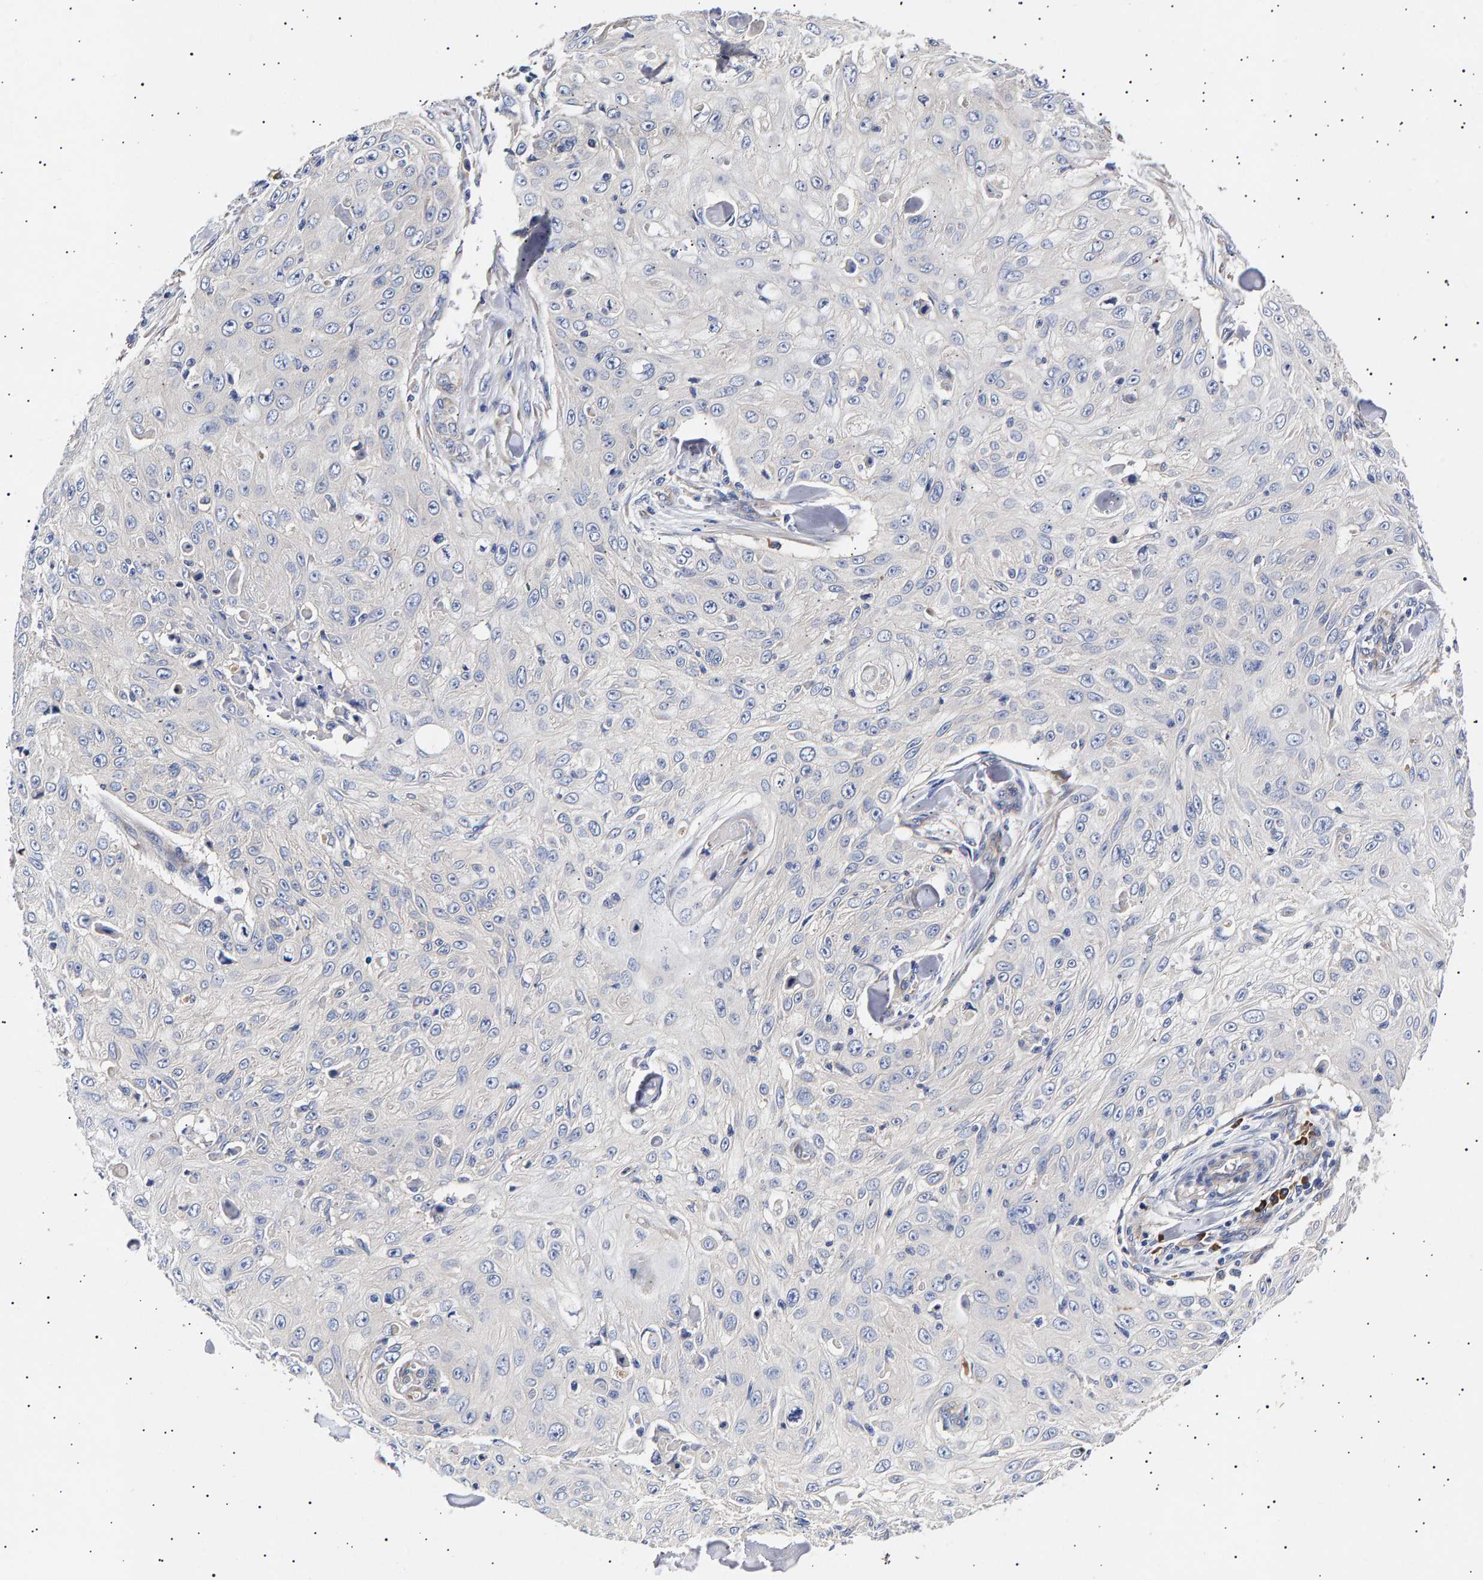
{"staining": {"intensity": "negative", "quantity": "none", "location": "none"}, "tissue": "skin cancer", "cell_type": "Tumor cells", "image_type": "cancer", "snomed": [{"axis": "morphology", "description": "Squamous cell carcinoma, NOS"}, {"axis": "topography", "description": "Skin"}], "caption": "IHC histopathology image of human skin cancer (squamous cell carcinoma) stained for a protein (brown), which reveals no expression in tumor cells.", "gene": "ANKRD40", "patient": {"sex": "male", "age": 86}}